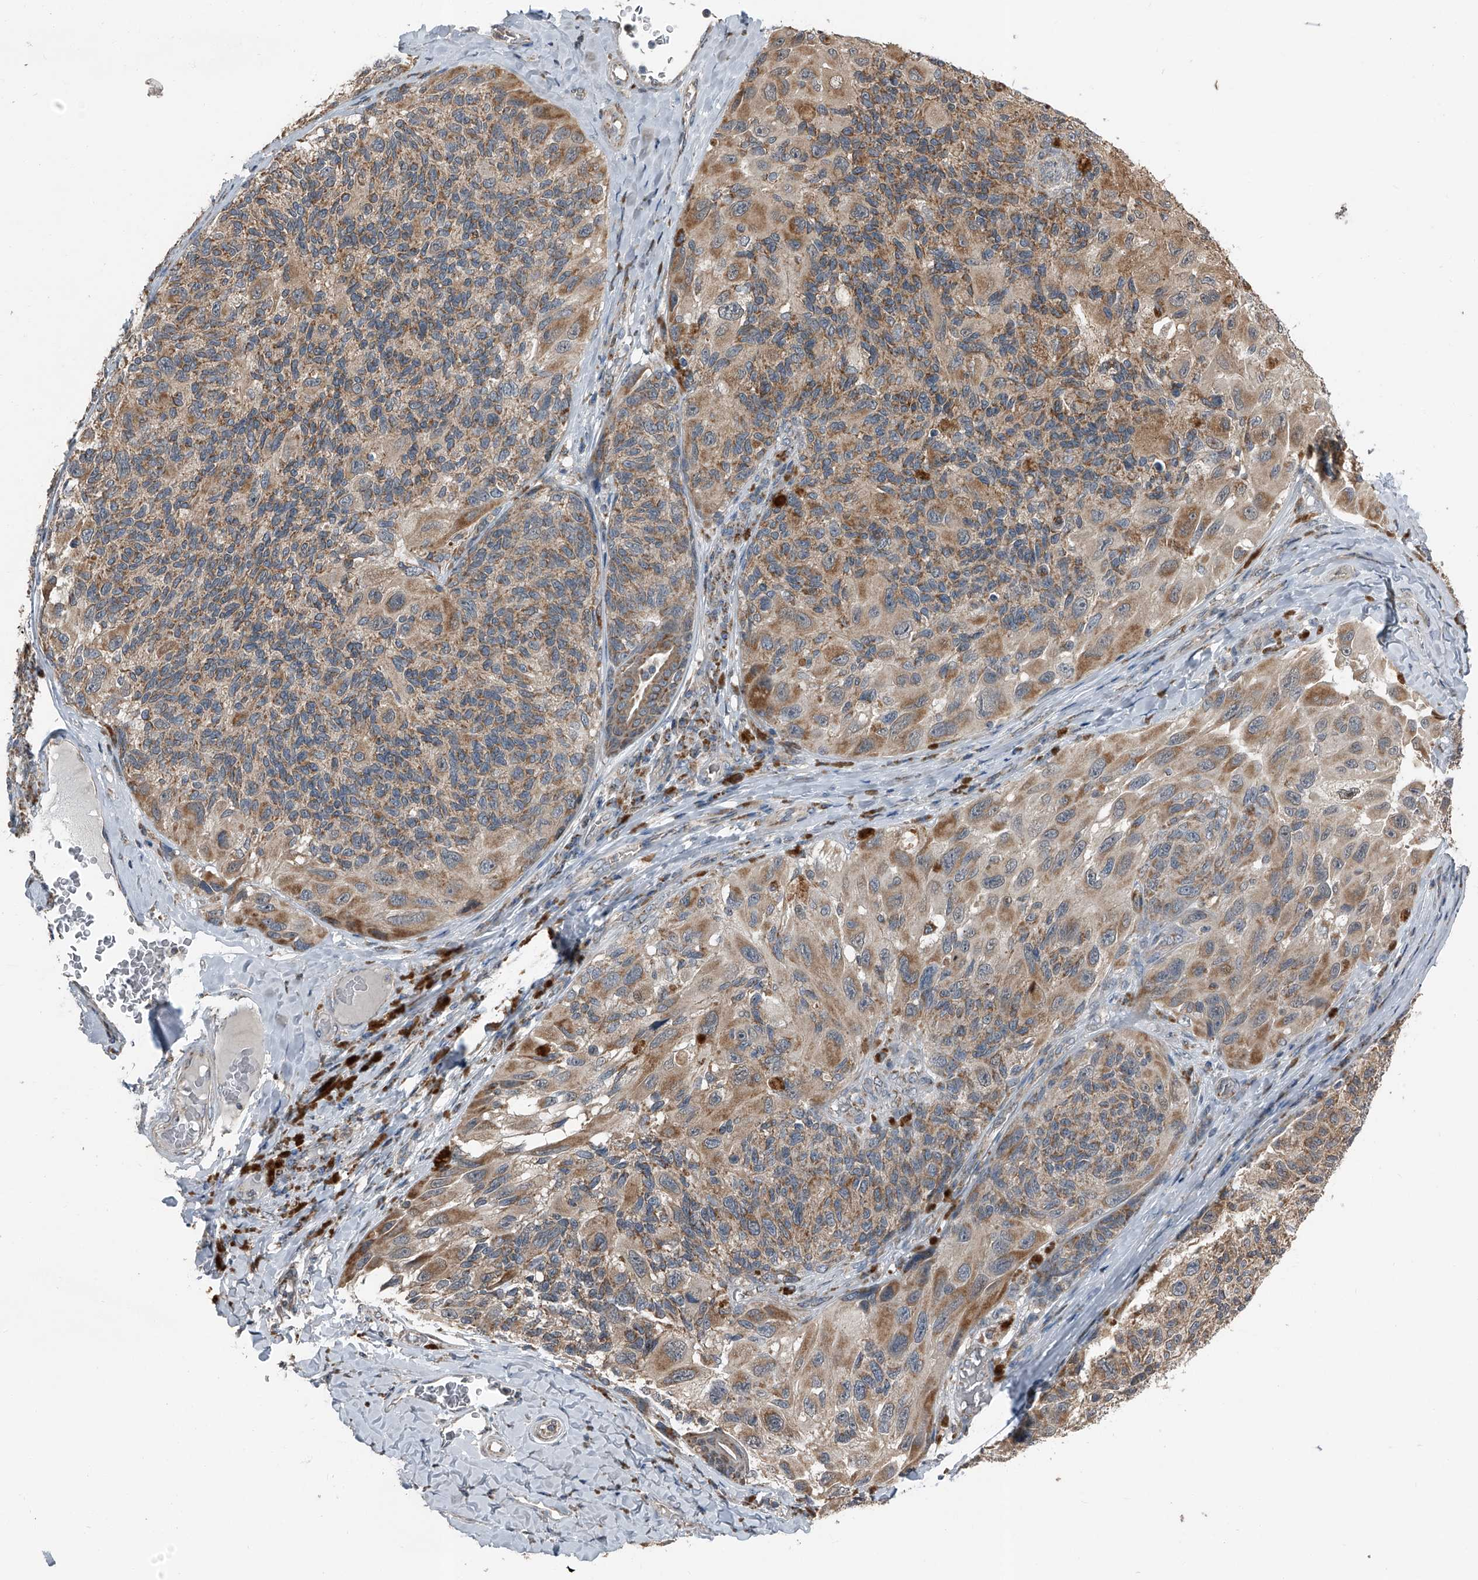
{"staining": {"intensity": "moderate", "quantity": ">75%", "location": "cytoplasmic/membranous"}, "tissue": "melanoma", "cell_type": "Tumor cells", "image_type": "cancer", "snomed": [{"axis": "morphology", "description": "Malignant melanoma, NOS"}, {"axis": "topography", "description": "Skin"}], "caption": "This is a histology image of IHC staining of melanoma, which shows moderate expression in the cytoplasmic/membranous of tumor cells.", "gene": "CHRNA7", "patient": {"sex": "female", "age": 73}}